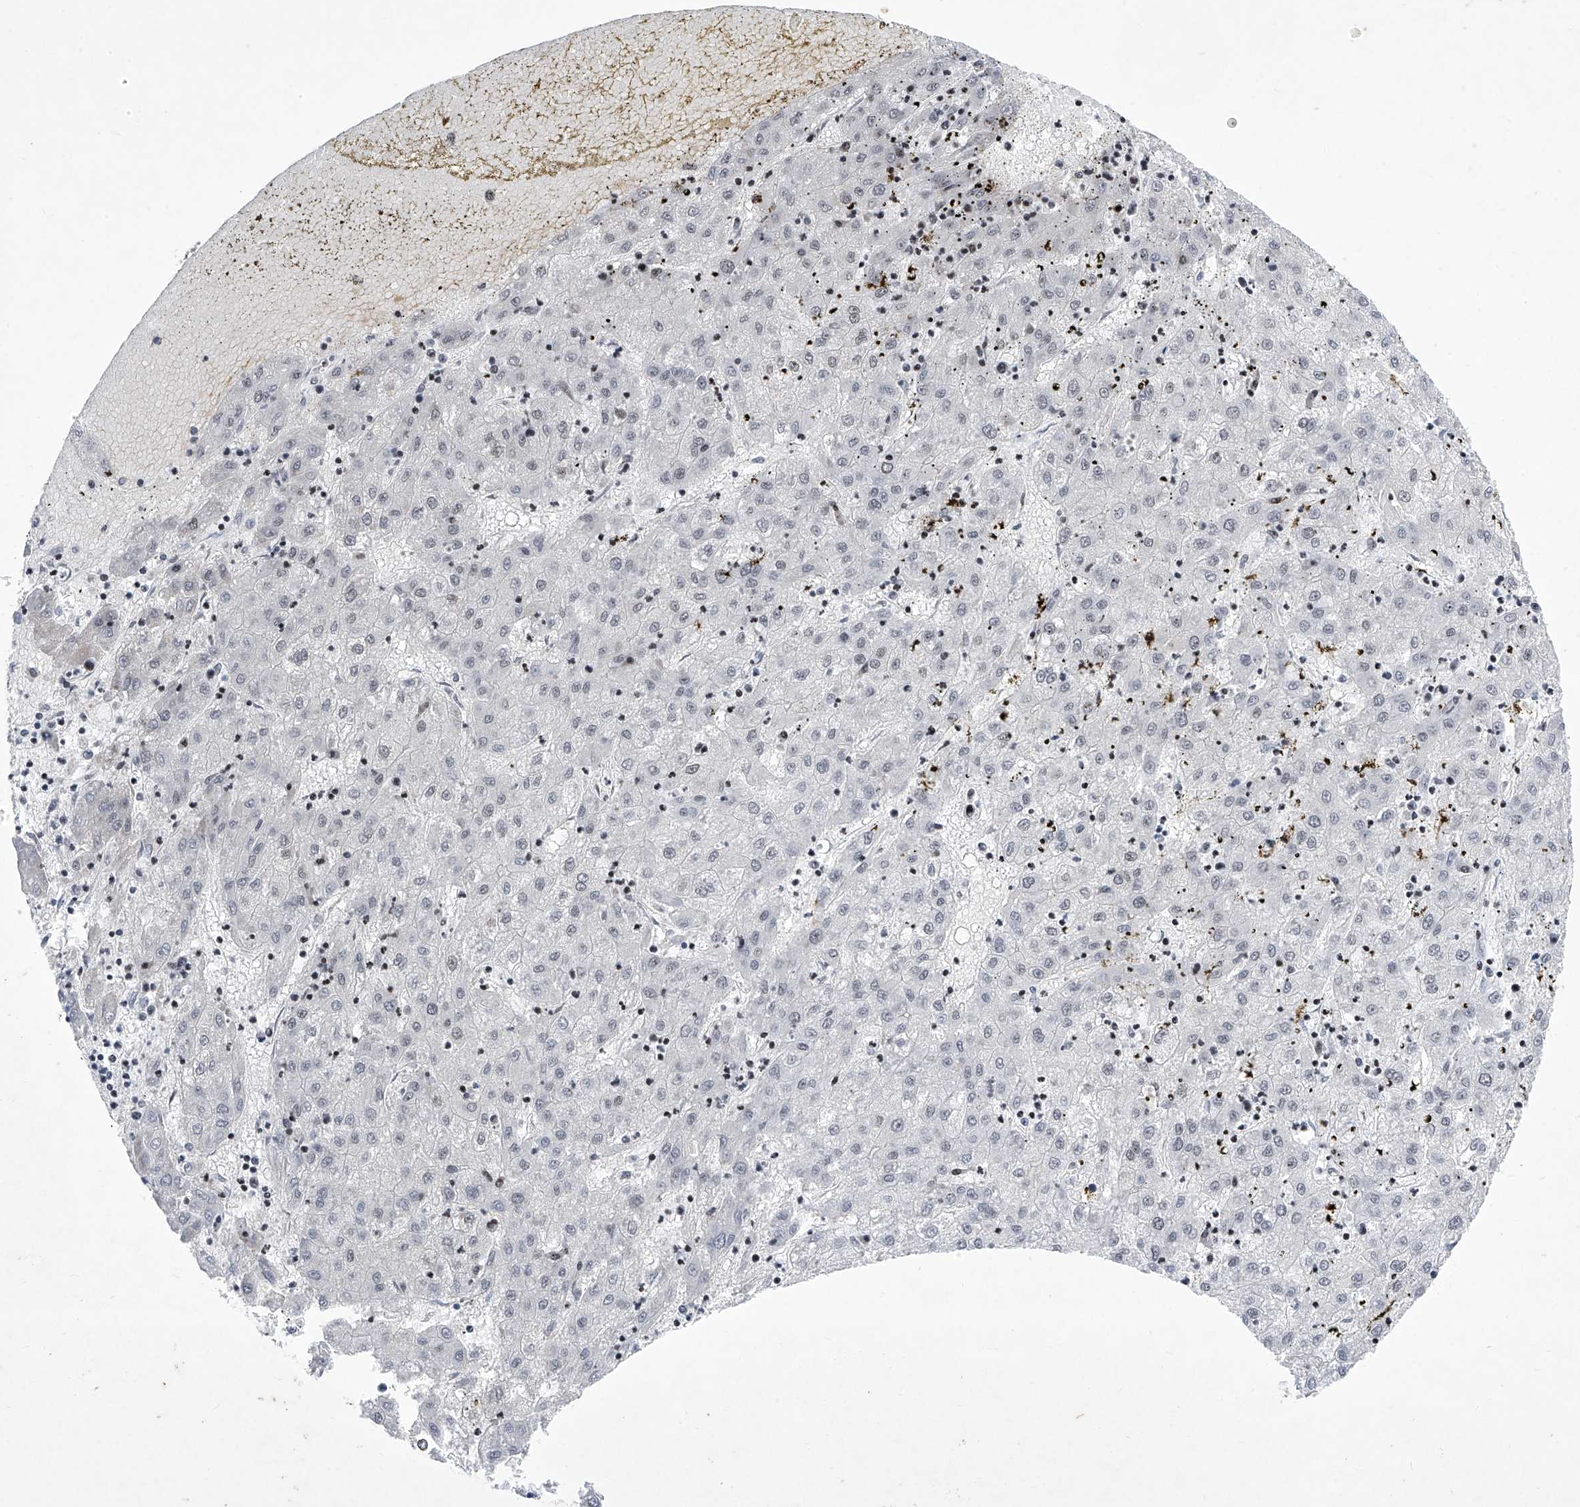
{"staining": {"intensity": "negative", "quantity": "none", "location": "none"}, "tissue": "liver cancer", "cell_type": "Tumor cells", "image_type": "cancer", "snomed": [{"axis": "morphology", "description": "Carcinoma, Hepatocellular, NOS"}, {"axis": "topography", "description": "Liver"}], "caption": "An immunohistochemistry (IHC) micrograph of liver cancer is shown. There is no staining in tumor cells of liver cancer.", "gene": "NUFIP1", "patient": {"sex": "male", "age": 72}}